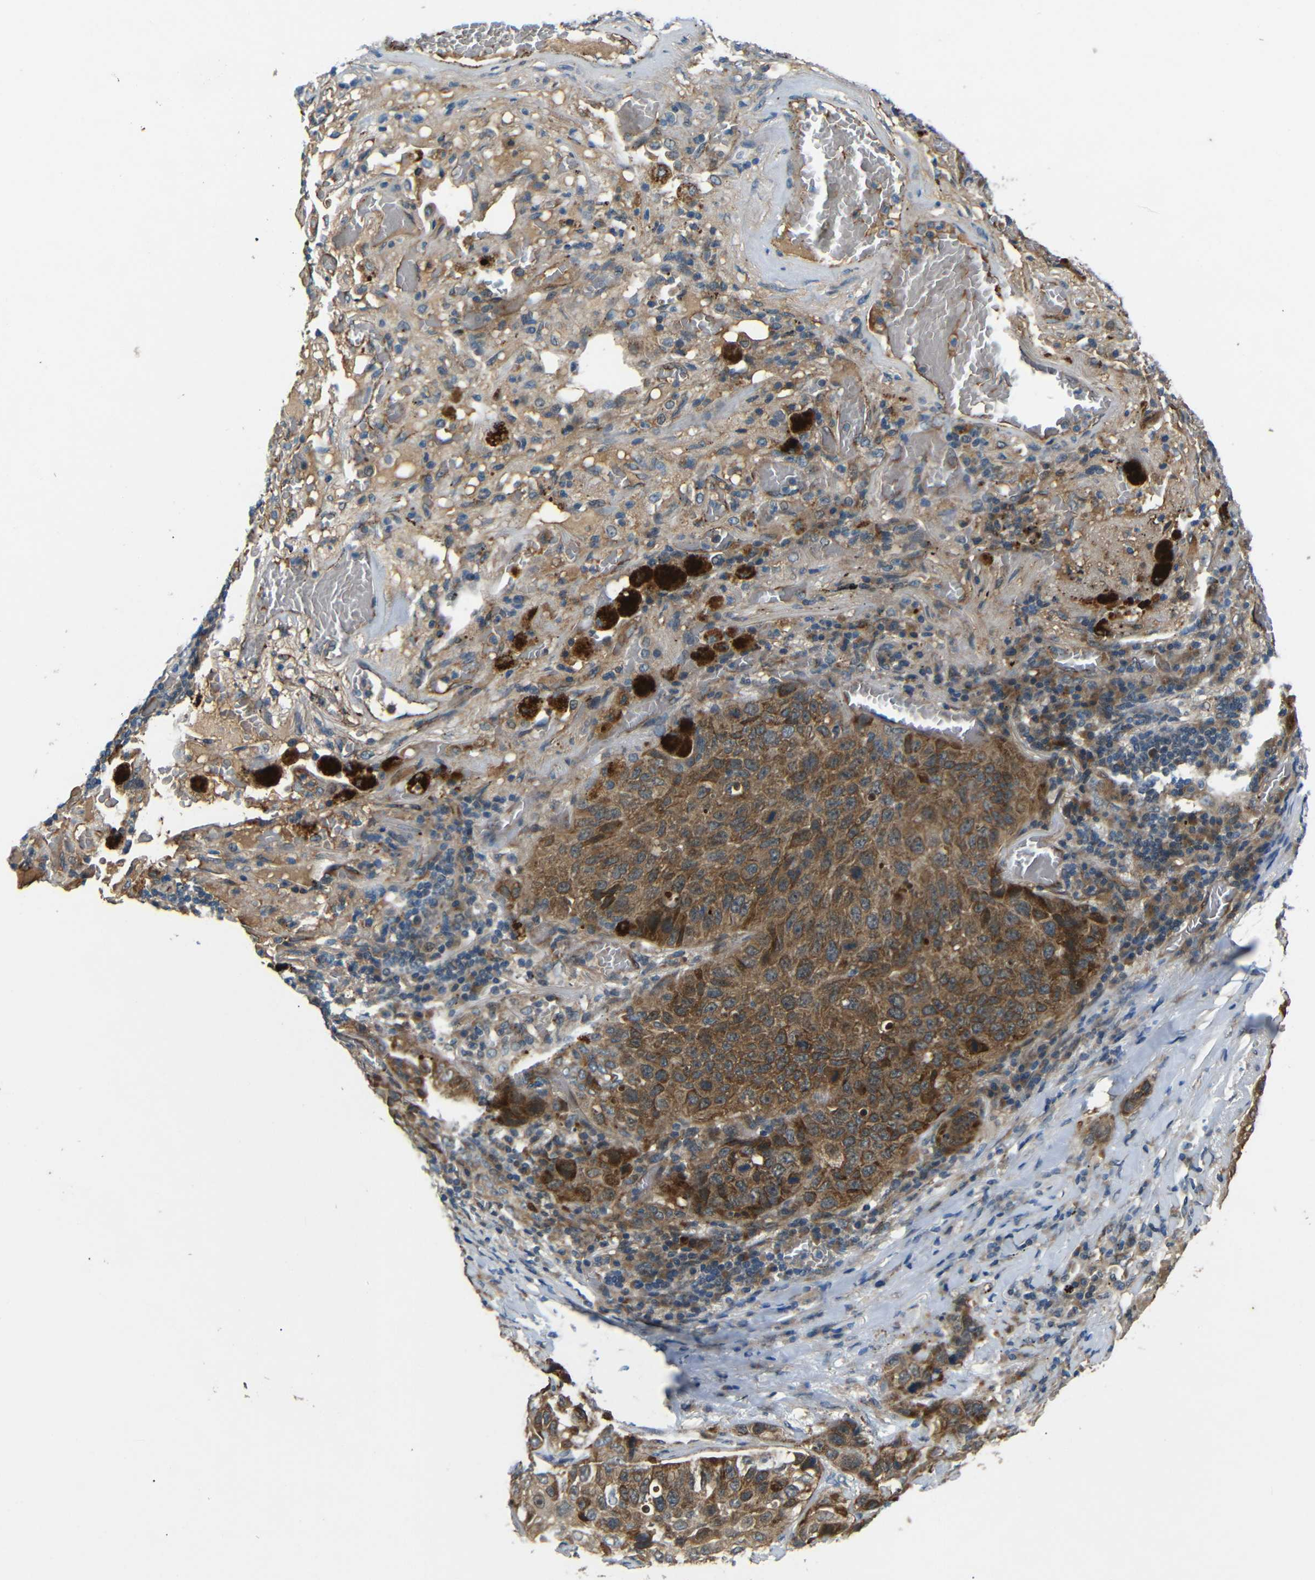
{"staining": {"intensity": "moderate", "quantity": ">75%", "location": "cytoplasmic/membranous"}, "tissue": "lung cancer", "cell_type": "Tumor cells", "image_type": "cancer", "snomed": [{"axis": "morphology", "description": "Squamous cell carcinoma, NOS"}, {"axis": "topography", "description": "Lung"}], "caption": "Lung squamous cell carcinoma tissue shows moderate cytoplasmic/membranous expression in about >75% of tumor cells, visualized by immunohistochemistry.", "gene": "ATP7A", "patient": {"sex": "male", "age": 57}}